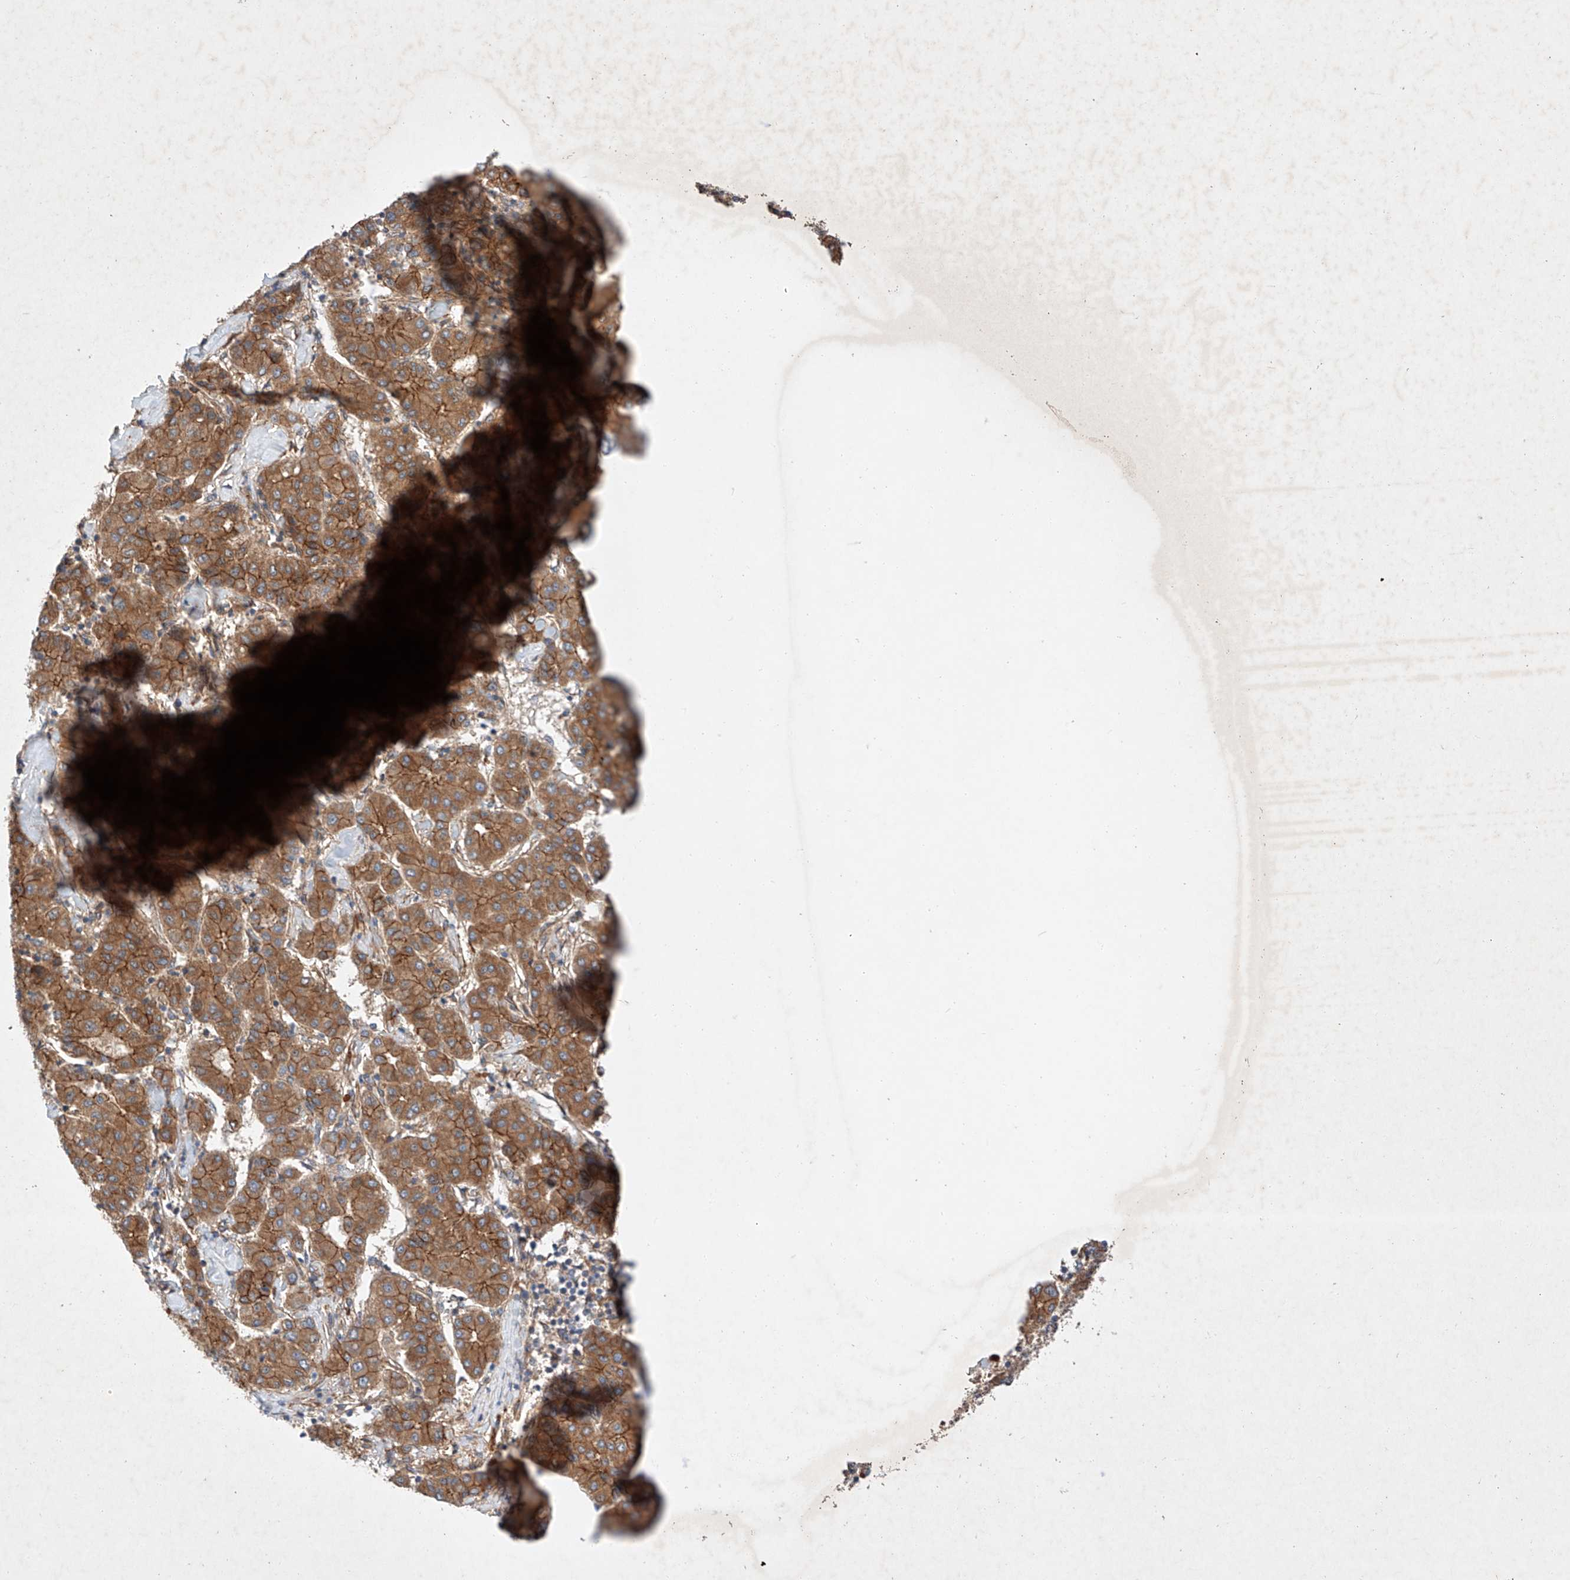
{"staining": {"intensity": "moderate", "quantity": ">75%", "location": "cytoplasmic/membranous"}, "tissue": "liver cancer", "cell_type": "Tumor cells", "image_type": "cancer", "snomed": [{"axis": "morphology", "description": "Carcinoma, Hepatocellular, NOS"}, {"axis": "topography", "description": "Liver"}], "caption": "Hepatocellular carcinoma (liver) stained with DAB (3,3'-diaminobenzidine) immunohistochemistry reveals medium levels of moderate cytoplasmic/membranous expression in approximately >75% of tumor cells.", "gene": "RAB23", "patient": {"sex": "male", "age": 65}}